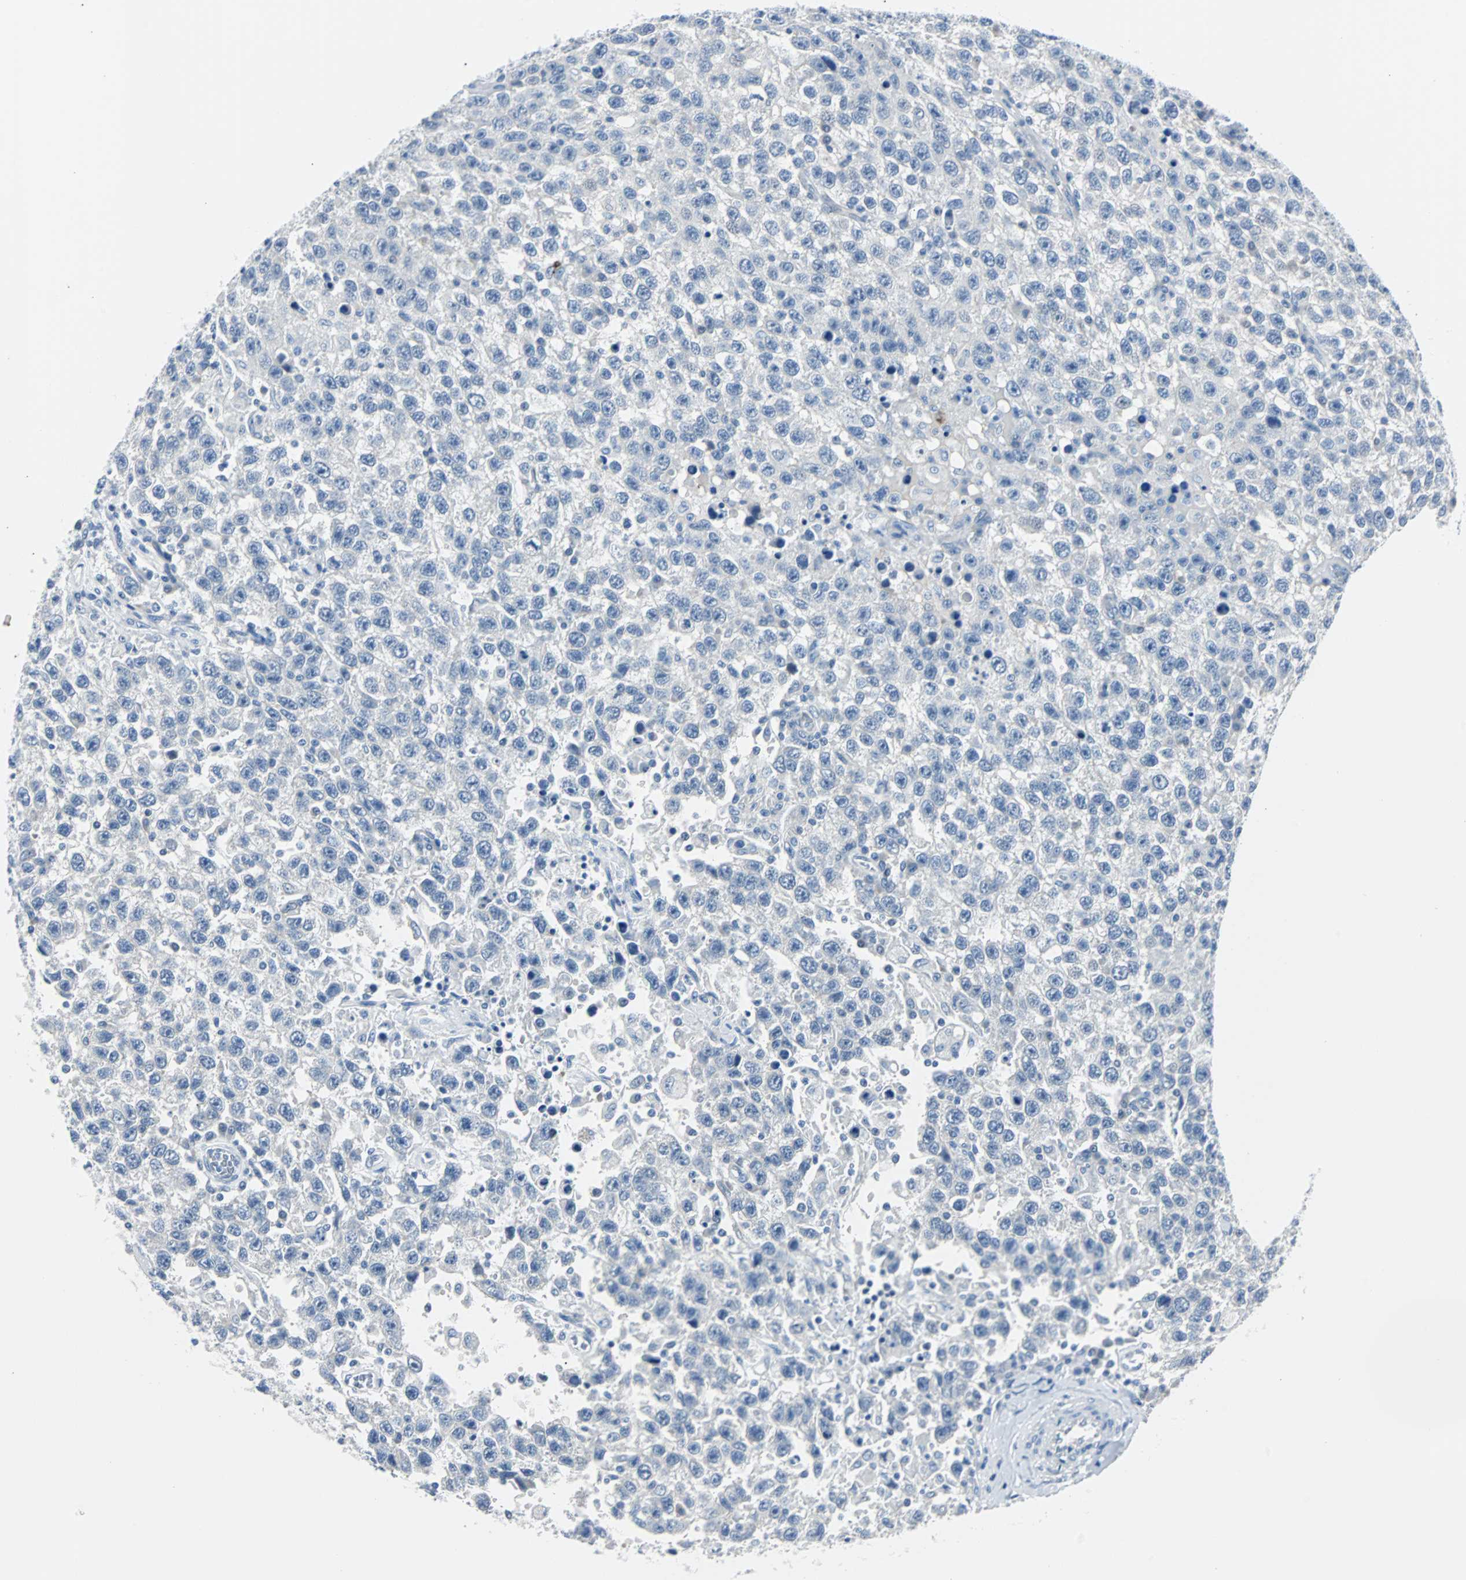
{"staining": {"intensity": "negative", "quantity": "none", "location": "none"}, "tissue": "testis cancer", "cell_type": "Tumor cells", "image_type": "cancer", "snomed": [{"axis": "morphology", "description": "Seminoma, NOS"}, {"axis": "topography", "description": "Testis"}], "caption": "Protein analysis of seminoma (testis) shows no significant staining in tumor cells.", "gene": "RASA1", "patient": {"sex": "male", "age": 41}}